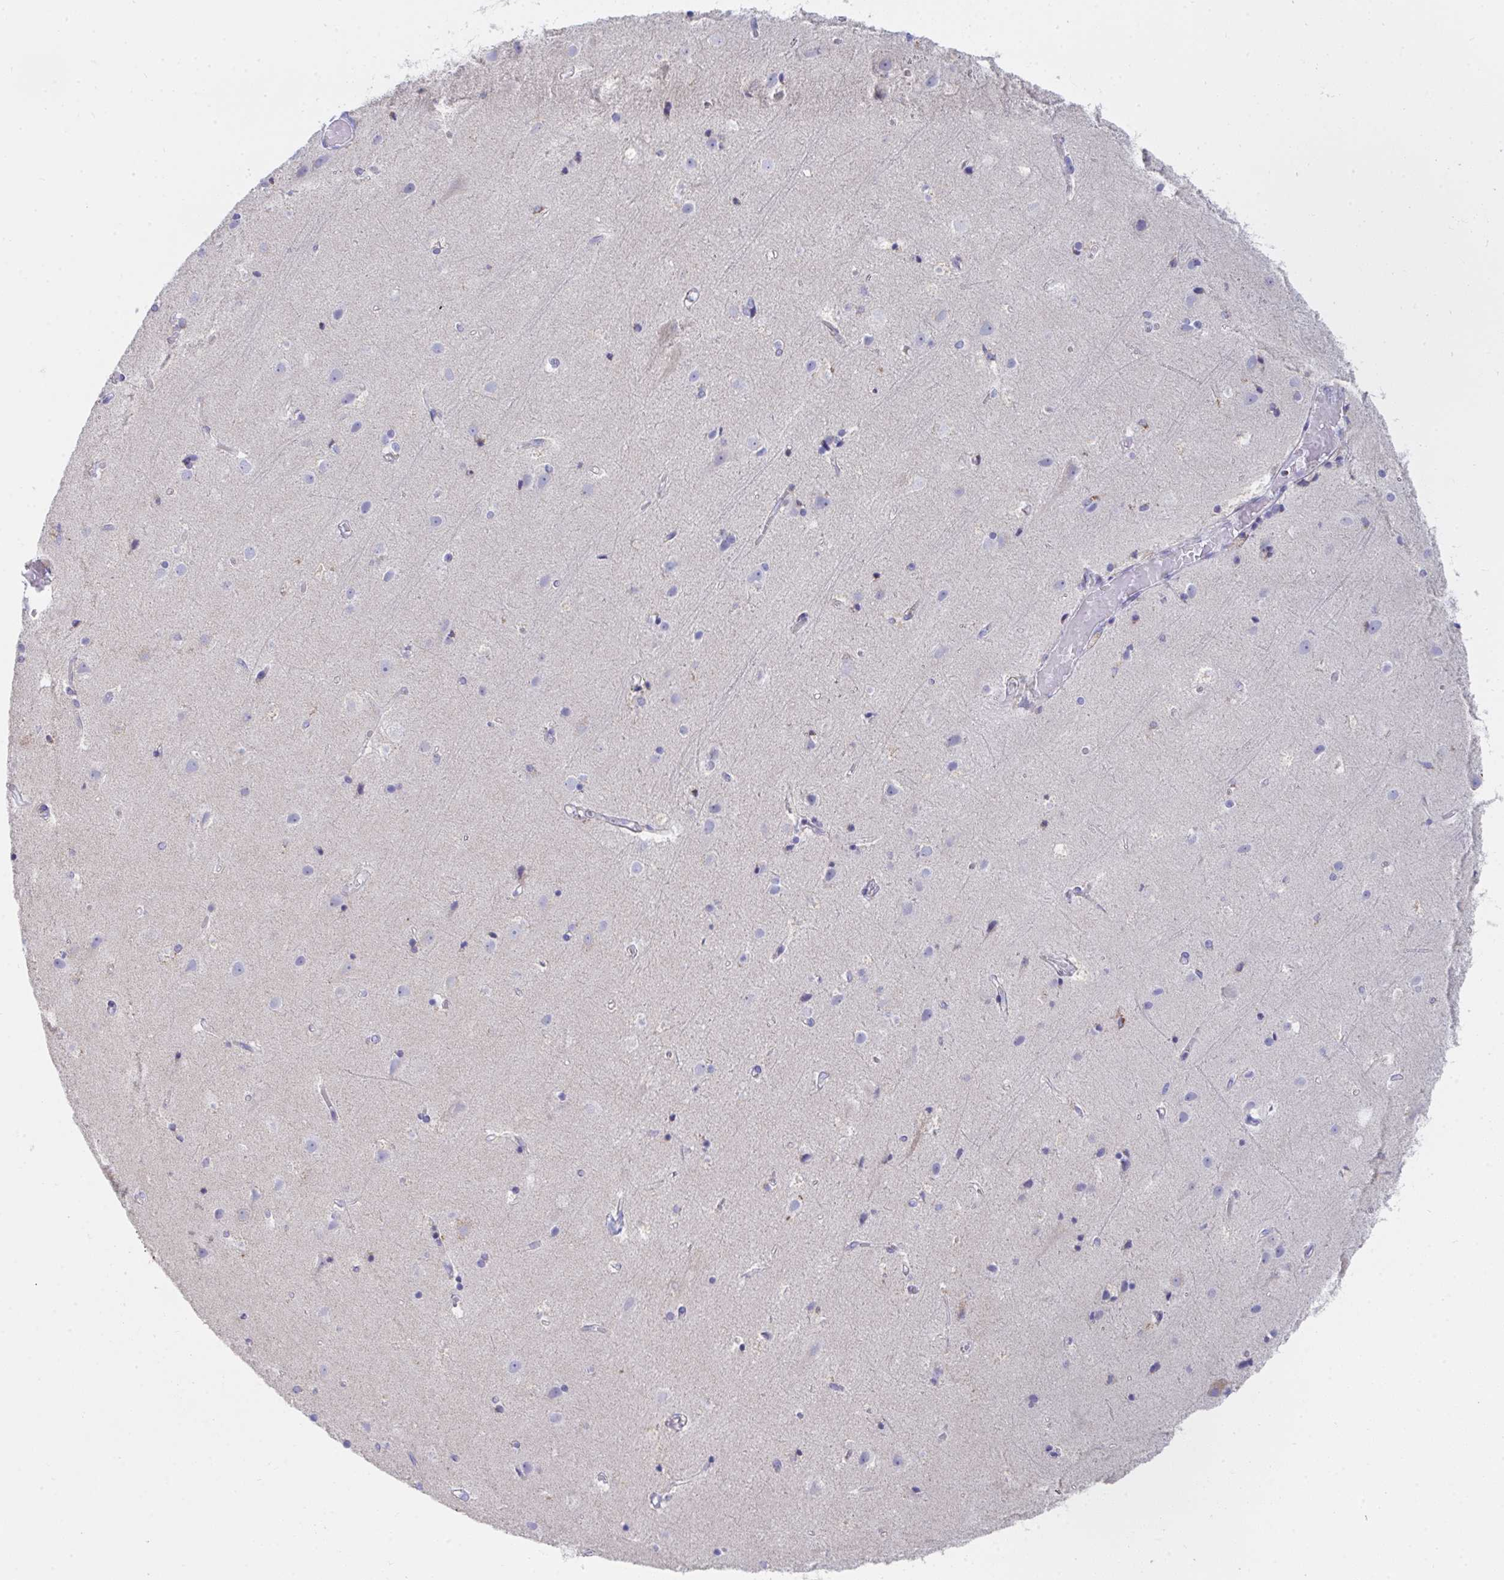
{"staining": {"intensity": "negative", "quantity": "none", "location": "none"}, "tissue": "cerebral cortex", "cell_type": "Endothelial cells", "image_type": "normal", "snomed": [{"axis": "morphology", "description": "Normal tissue, NOS"}, {"axis": "topography", "description": "Cerebral cortex"}], "caption": "Endothelial cells are negative for brown protein staining in benign cerebral cortex. (Brightfield microscopy of DAB (3,3'-diaminobenzidine) IHC at high magnification).", "gene": "AIFM1", "patient": {"sex": "female", "age": 52}}